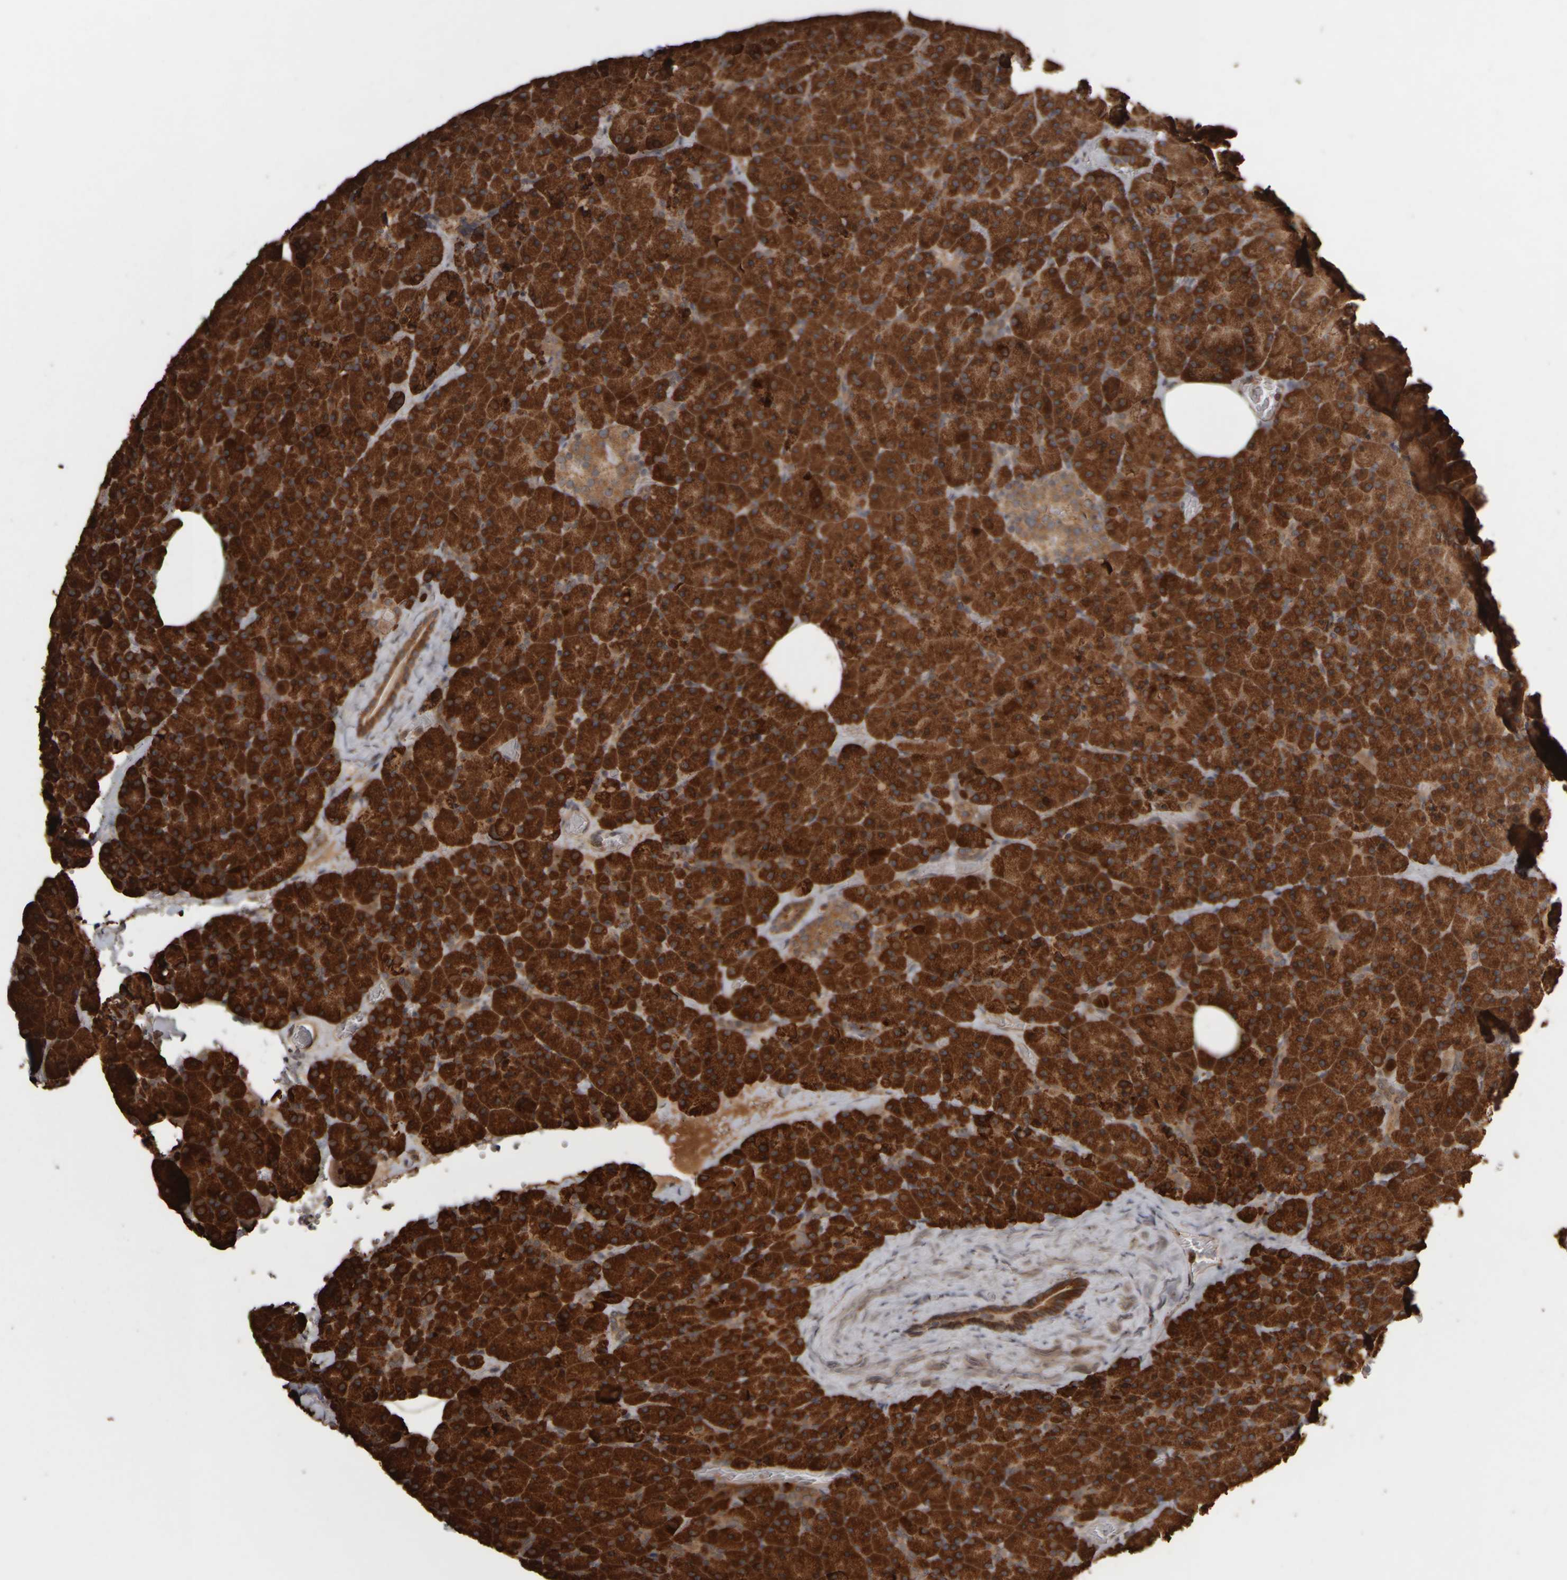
{"staining": {"intensity": "strong", "quantity": ">75%", "location": "cytoplasmic/membranous"}, "tissue": "pancreas", "cell_type": "Exocrine glandular cells", "image_type": "normal", "snomed": [{"axis": "morphology", "description": "Normal tissue, NOS"}, {"axis": "morphology", "description": "Carcinoid, malignant, NOS"}, {"axis": "topography", "description": "Pancreas"}], "caption": "Exocrine glandular cells reveal high levels of strong cytoplasmic/membranous expression in approximately >75% of cells in unremarkable human pancreas. (DAB (3,3'-diaminobenzidine) IHC, brown staining for protein, blue staining for nuclei).", "gene": "AGBL3", "patient": {"sex": "female", "age": 35}}